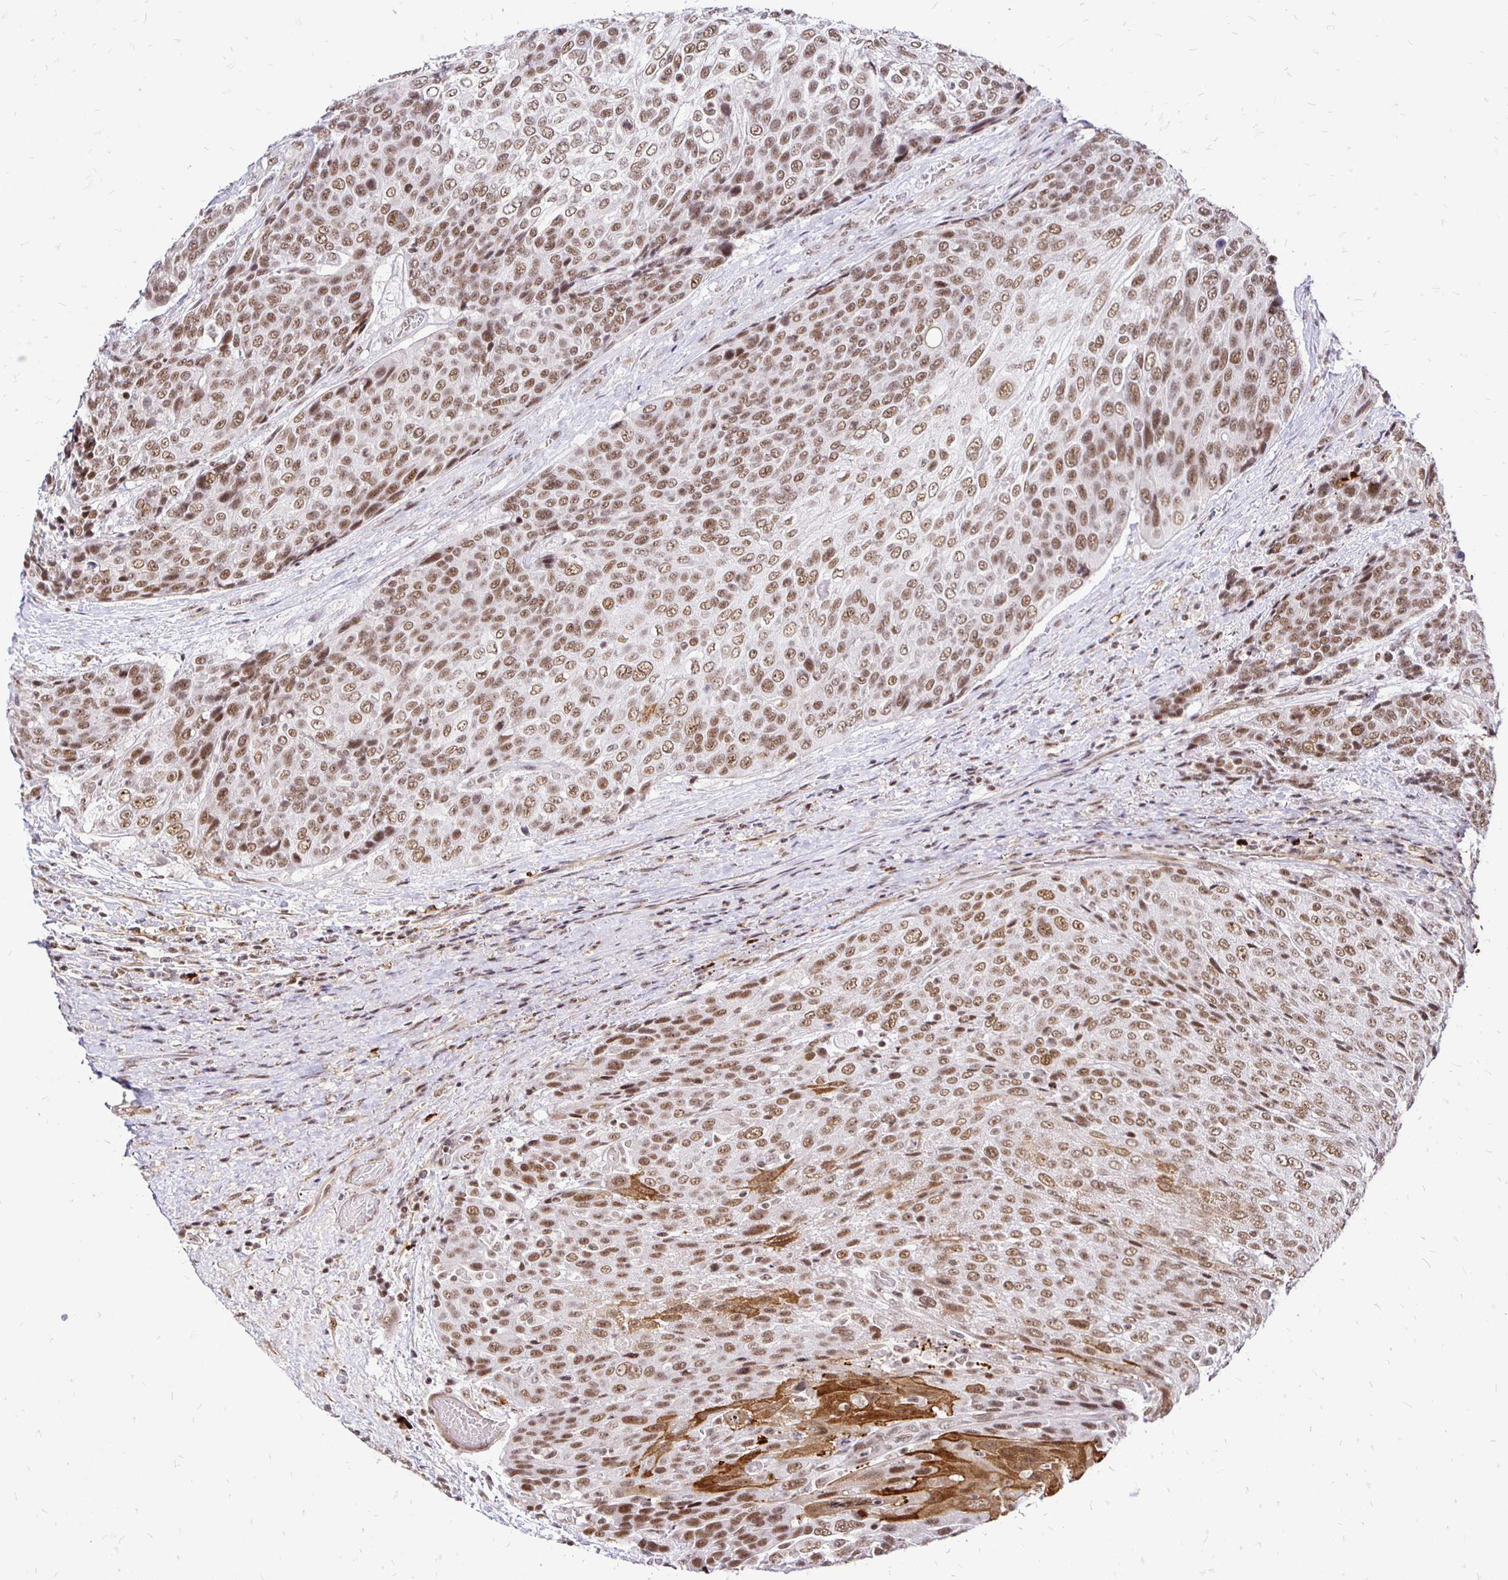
{"staining": {"intensity": "moderate", "quantity": ">75%", "location": "nuclear"}, "tissue": "urothelial cancer", "cell_type": "Tumor cells", "image_type": "cancer", "snomed": [{"axis": "morphology", "description": "Urothelial carcinoma, High grade"}, {"axis": "topography", "description": "Urinary bladder"}], "caption": "Immunohistochemistry photomicrograph of human urothelial cancer stained for a protein (brown), which exhibits medium levels of moderate nuclear expression in about >75% of tumor cells.", "gene": "SIN3A", "patient": {"sex": "female", "age": 70}}